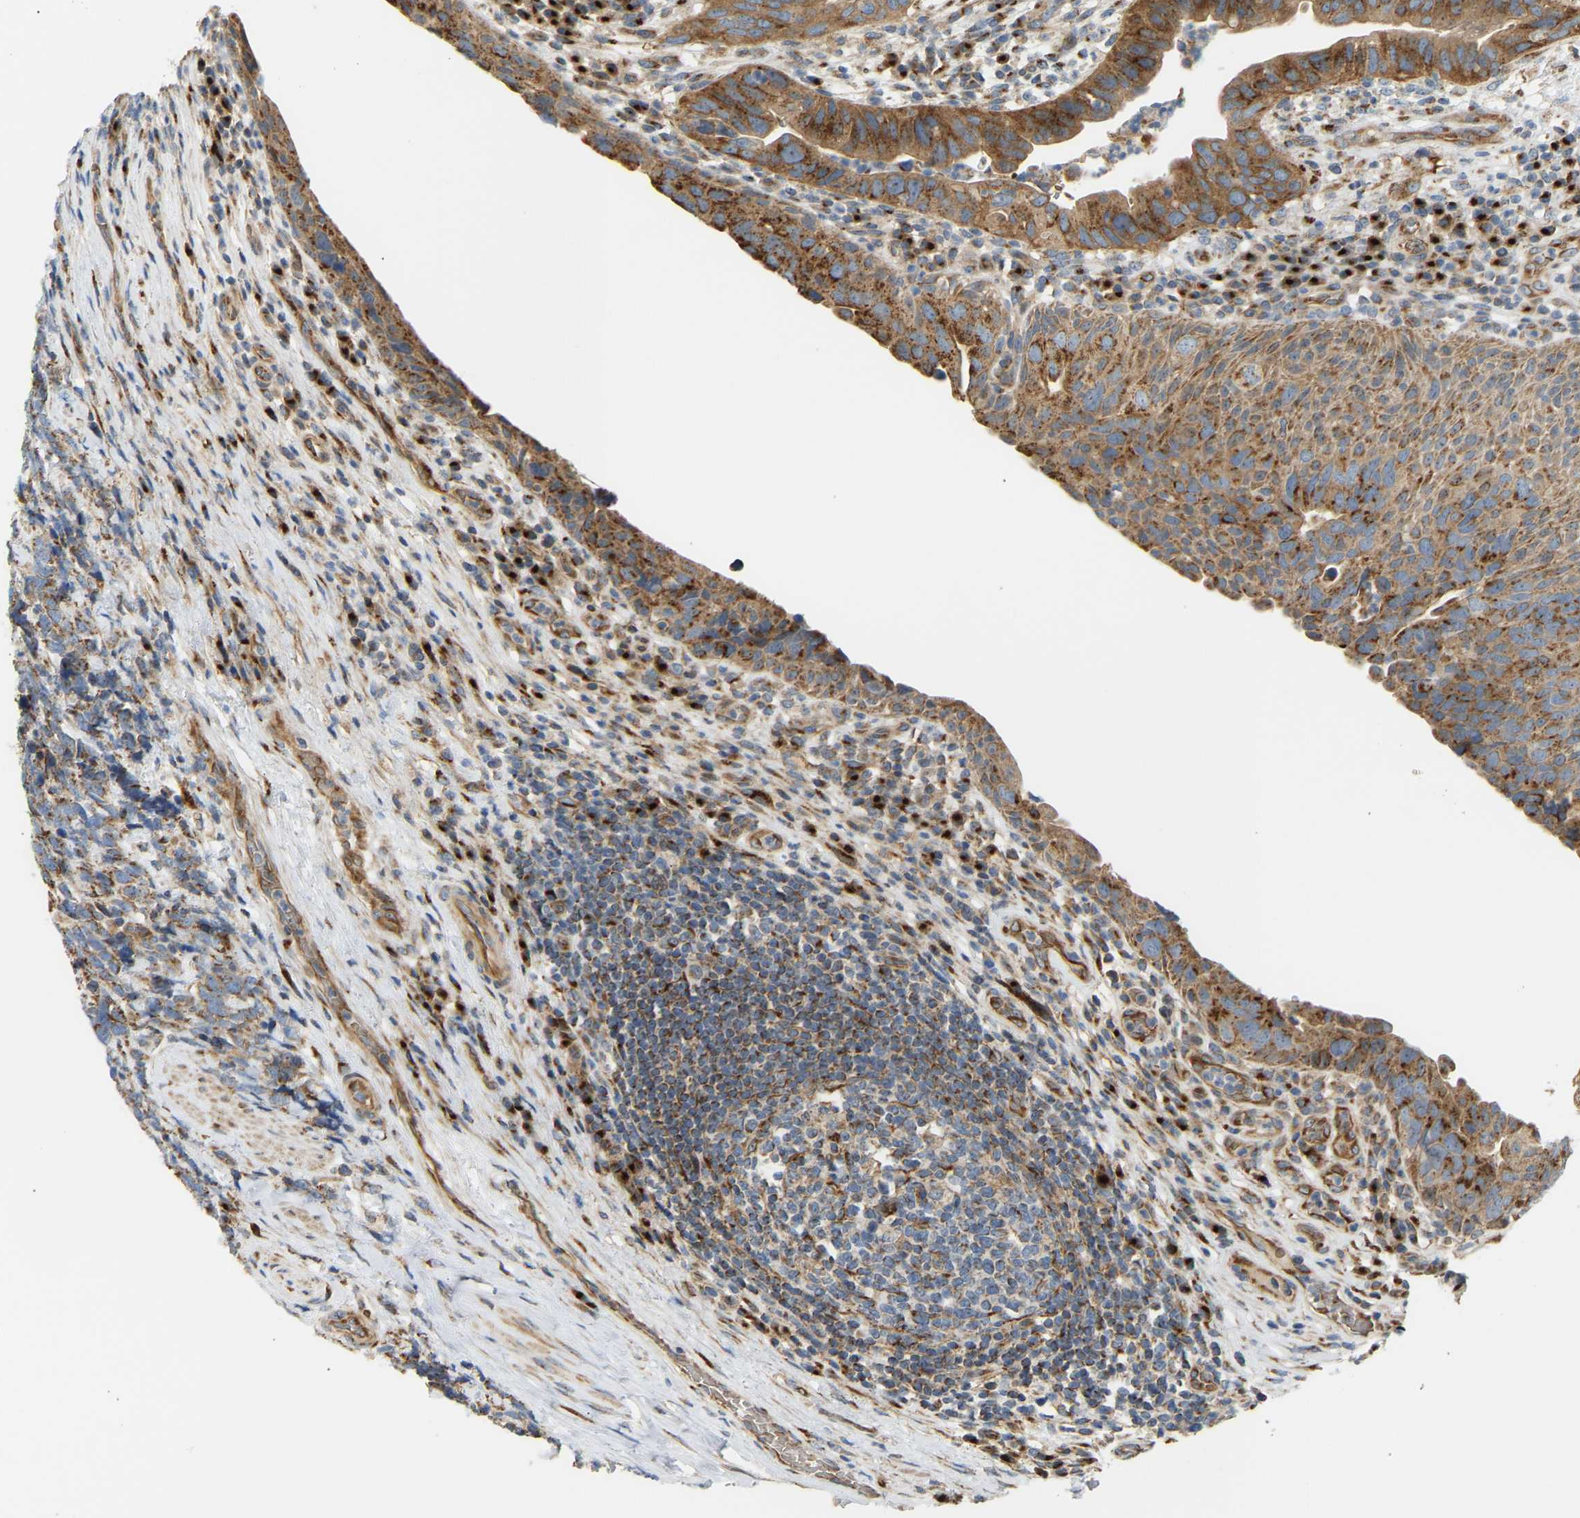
{"staining": {"intensity": "strong", "quantity": ">75%", "location": "cytoplasmic/membranous"}, "tissue": "urothelial cancer", "cell_type": "Tumor cells", "image_type": "cancer", "snomed": [{"axis": "morphology", "description": "Urothelial carcinoma, High grade"}, {"axis": "topography", "description": "Urinary bladder"}], "caption": "A micrograph of urothelial cancer stained for a protein exhibits strong cytoplasmic/membranous brown staining in tumor cells. Nuclei are stained in blue.", "gene": "YIPF2", "patient": {"sex": "female", "age": 82}}